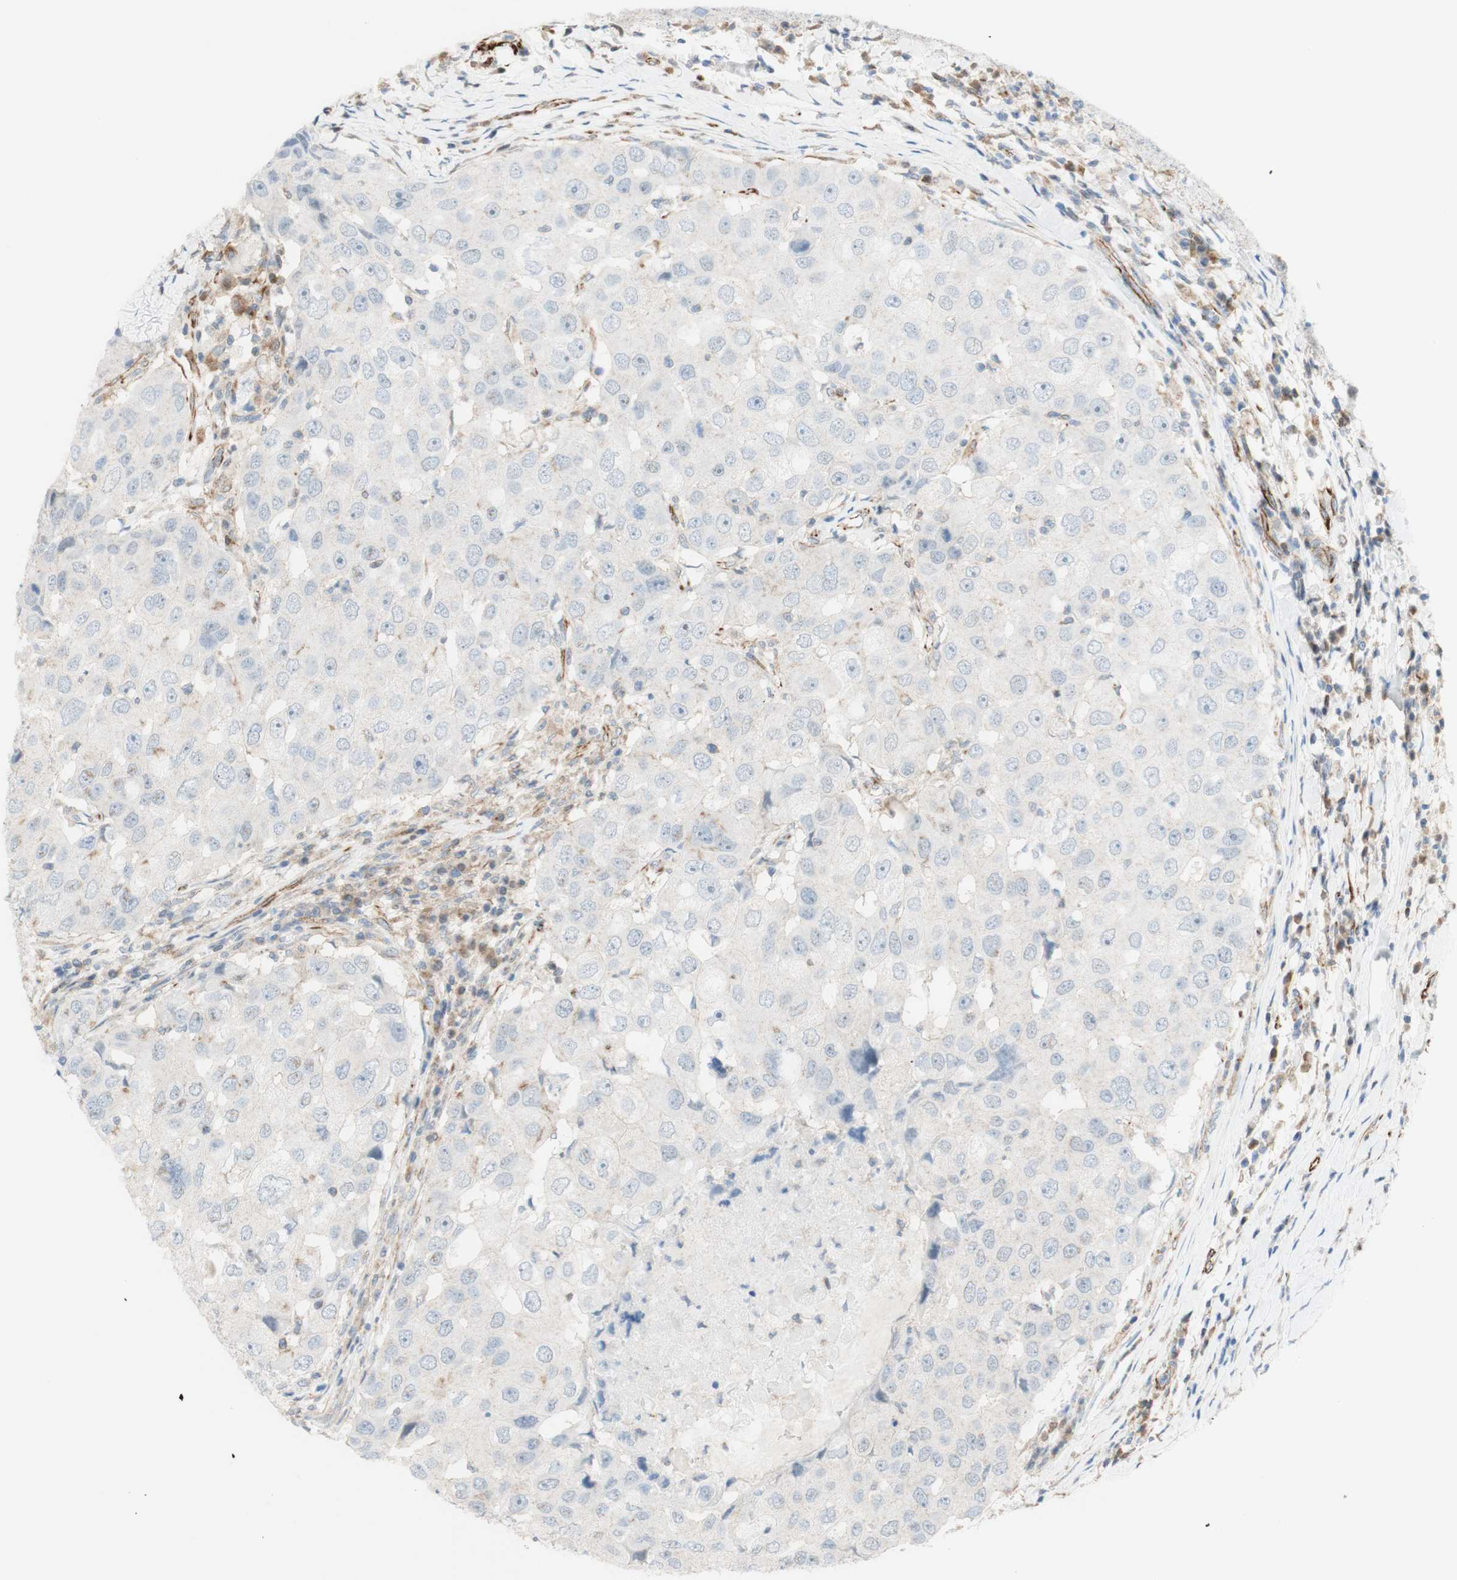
{"staining": {"intensity": "negative", "quantity": "none", "location": "none"}, "tissue": "breast cancer", "cell_type": "Tumor cells", "image_type": "cancer", "snomed": [{"axis": "morphology", "description": "Duct carcinoma"}, {"axis": "topography", "description": "Breast"}], "caption": "Protein analysis of breast cancer (infiltrating ductal carcinoma) reveals no significant staining in tumor cells.", "gene": "POU2AF1", "patient": {"sex": "female", "age": 27}}